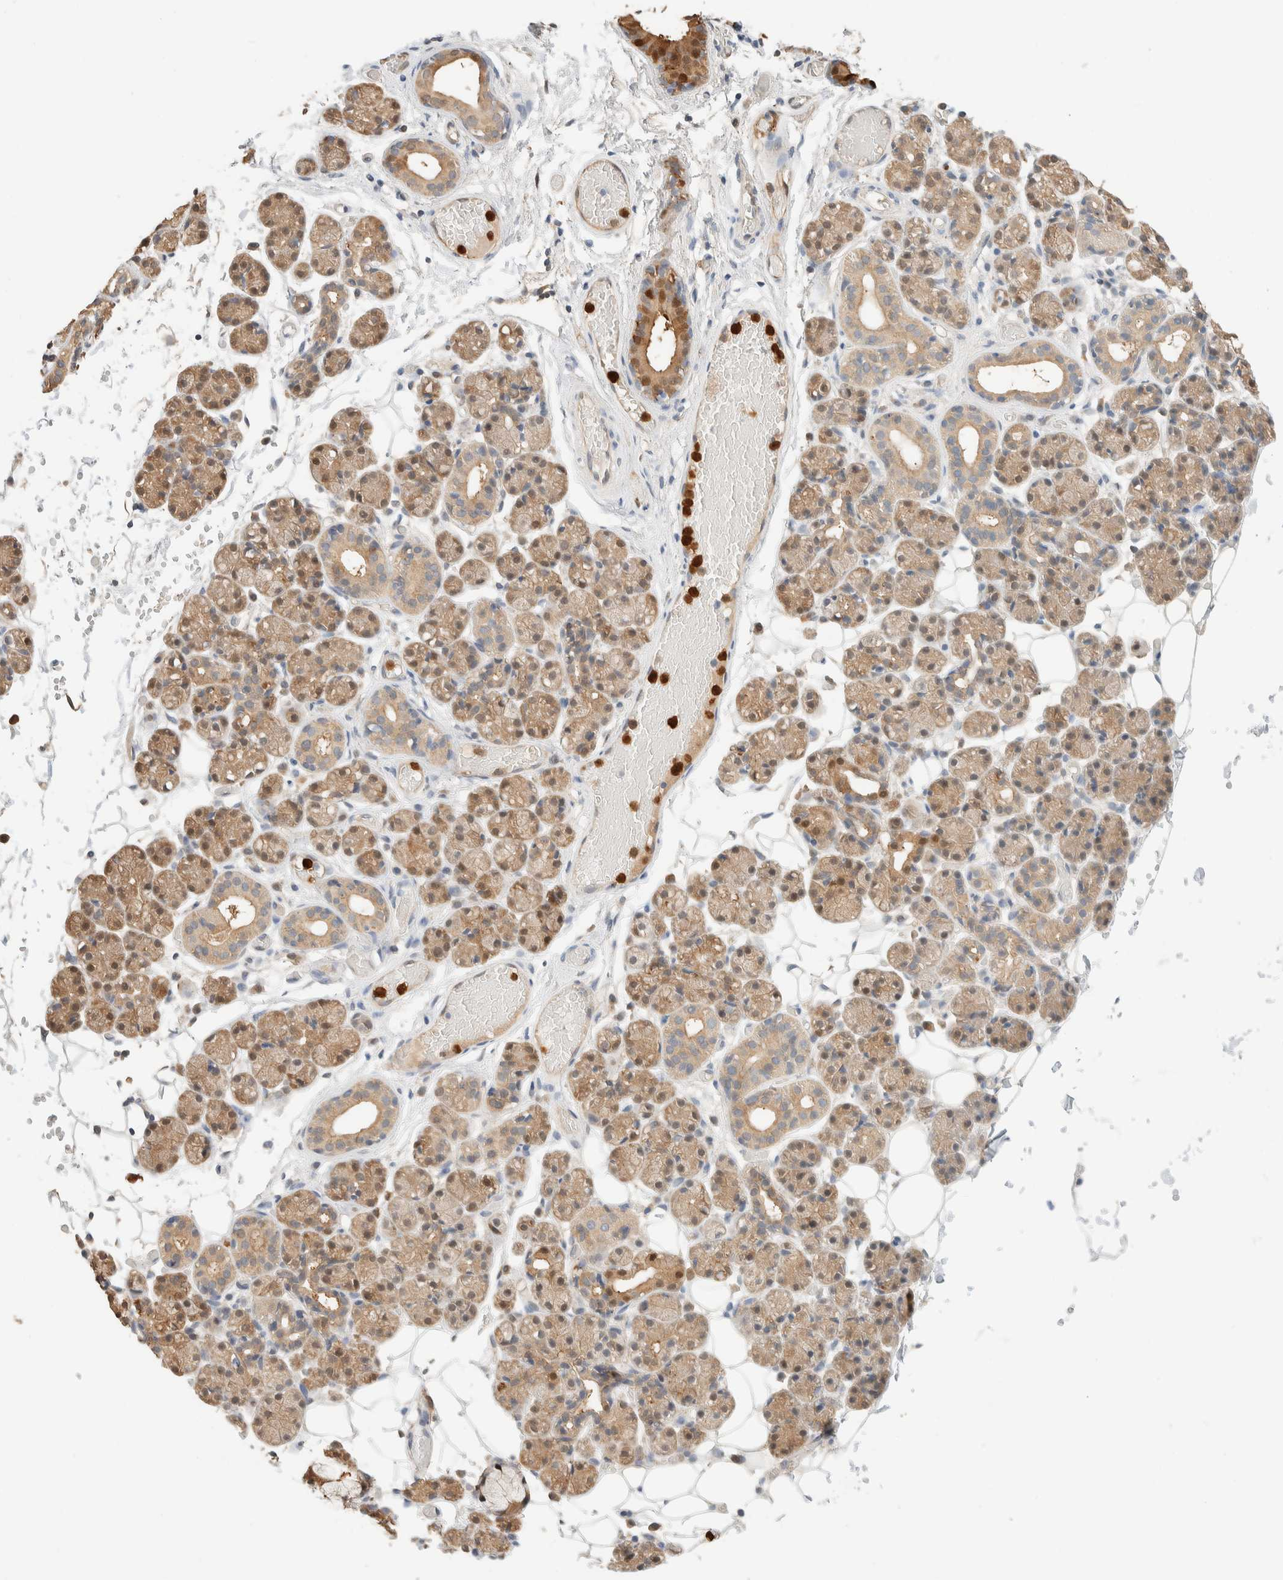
{"staining": {"intensity": "moderate", "quantity": "25%-75%", "location": "cytoplasmic/membranous,nuclear"}, "tissue": "salivary gland", "cell_type": "Glandular cells", "image_type": "normal", "snomed": [{"axis": "morphology", "description": "Normal tissue, NOS"}, {"axis": "topography", "description": "Salivary gland"}], "caption": "The image exhibits immunohistochemical staining of benign salivary gland. There is moderate cytoplasmic/membranous,nuclear expression is seen in about 25%-75% of glandular cells.", "gene": "SETD4", "patient": {"sex": "male", "age": 63}}